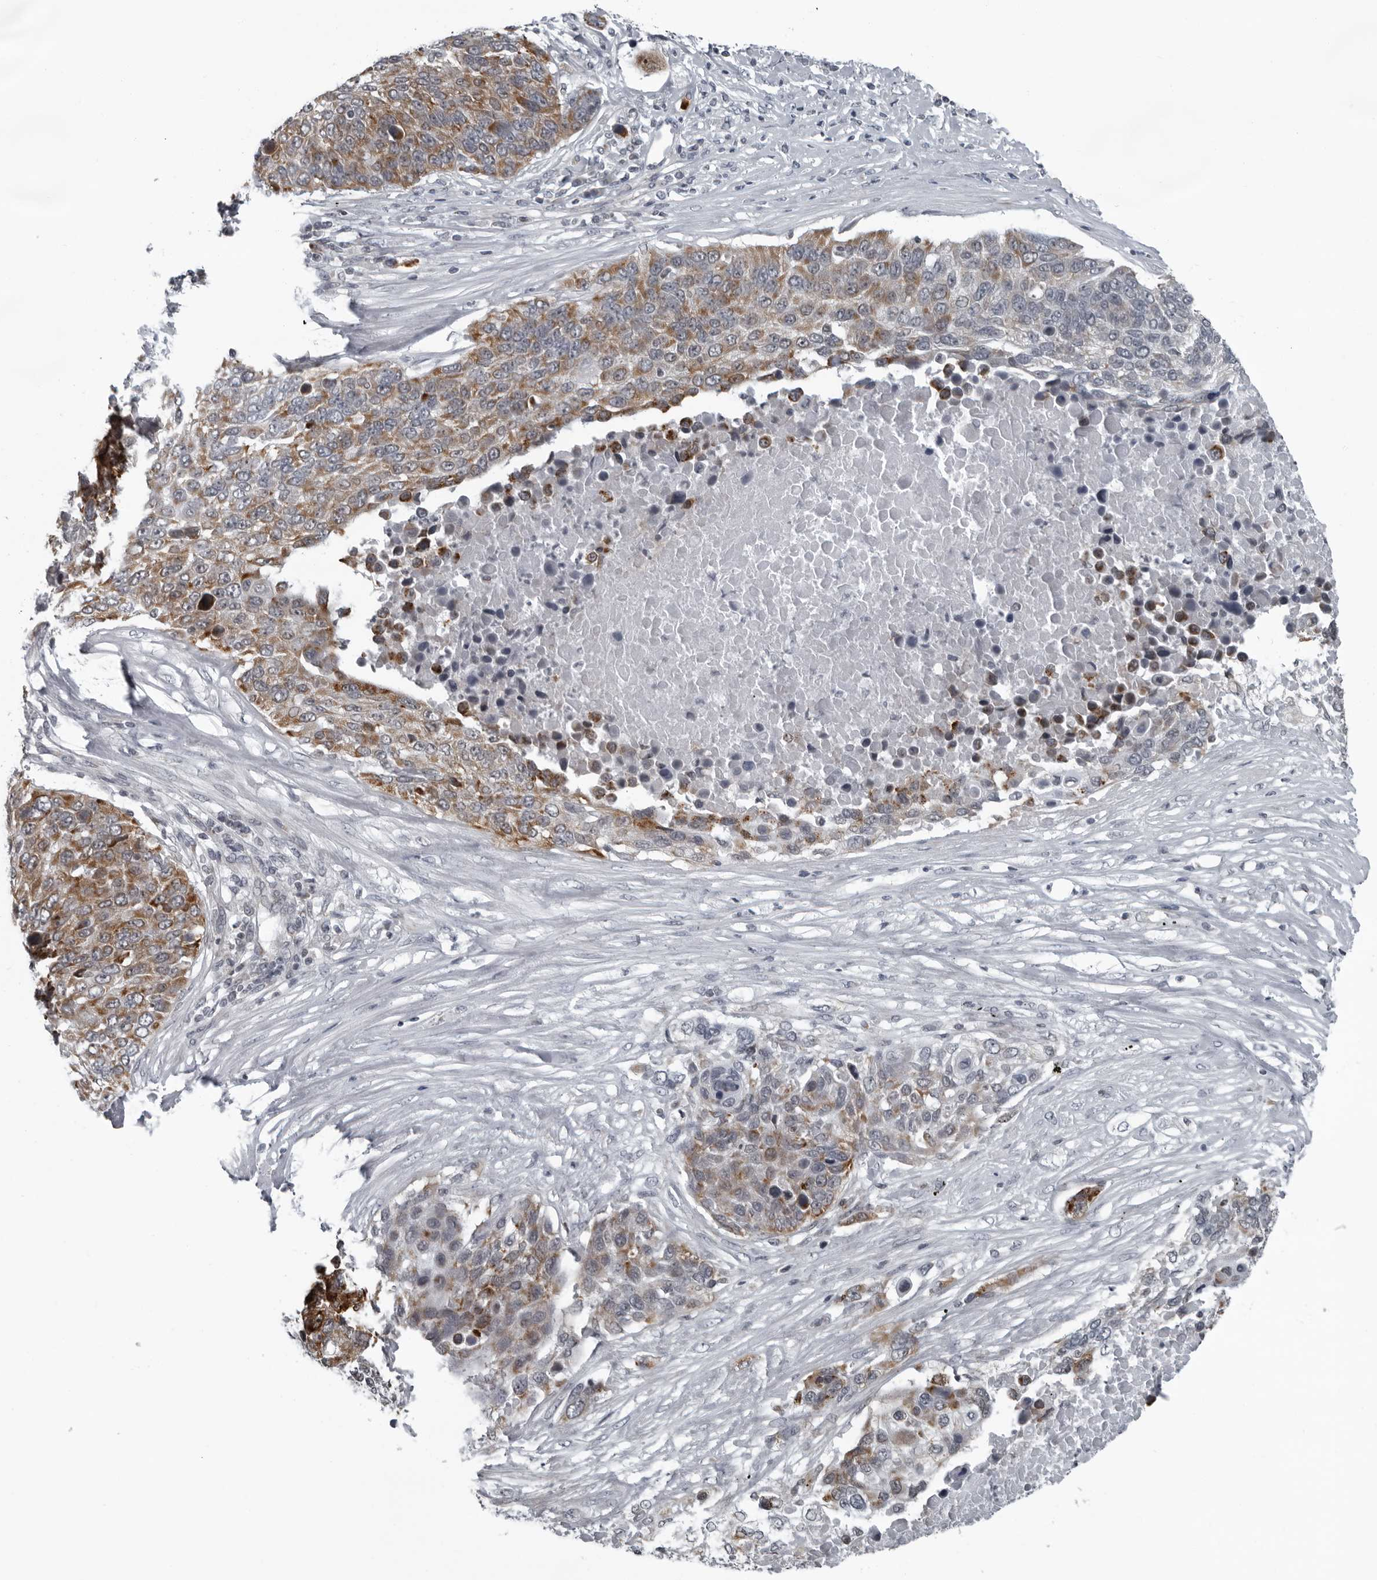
{"staining": {"intensity": "moderate", "quantity": ">75%", "location": "cytoplasmic/membranous"}, "tissue": "lung cancer", "cell_type": "Tumor cells", "image_type": "cancer", "snomed": [{"axis": "morphology", "description": "Squamous cell carcinoma, NOS"}, {"axis": "topography", "description": "Lung"}], "caption": "Protein expression by immunohistochemistry demonstrates moderate cytoplasmic/membranous positivity in about >75% of tumor cells in lung cancer (squamous cell carcinoma).", "gene": "RTCA", "patient": {"sex": "male", "age": 66}}